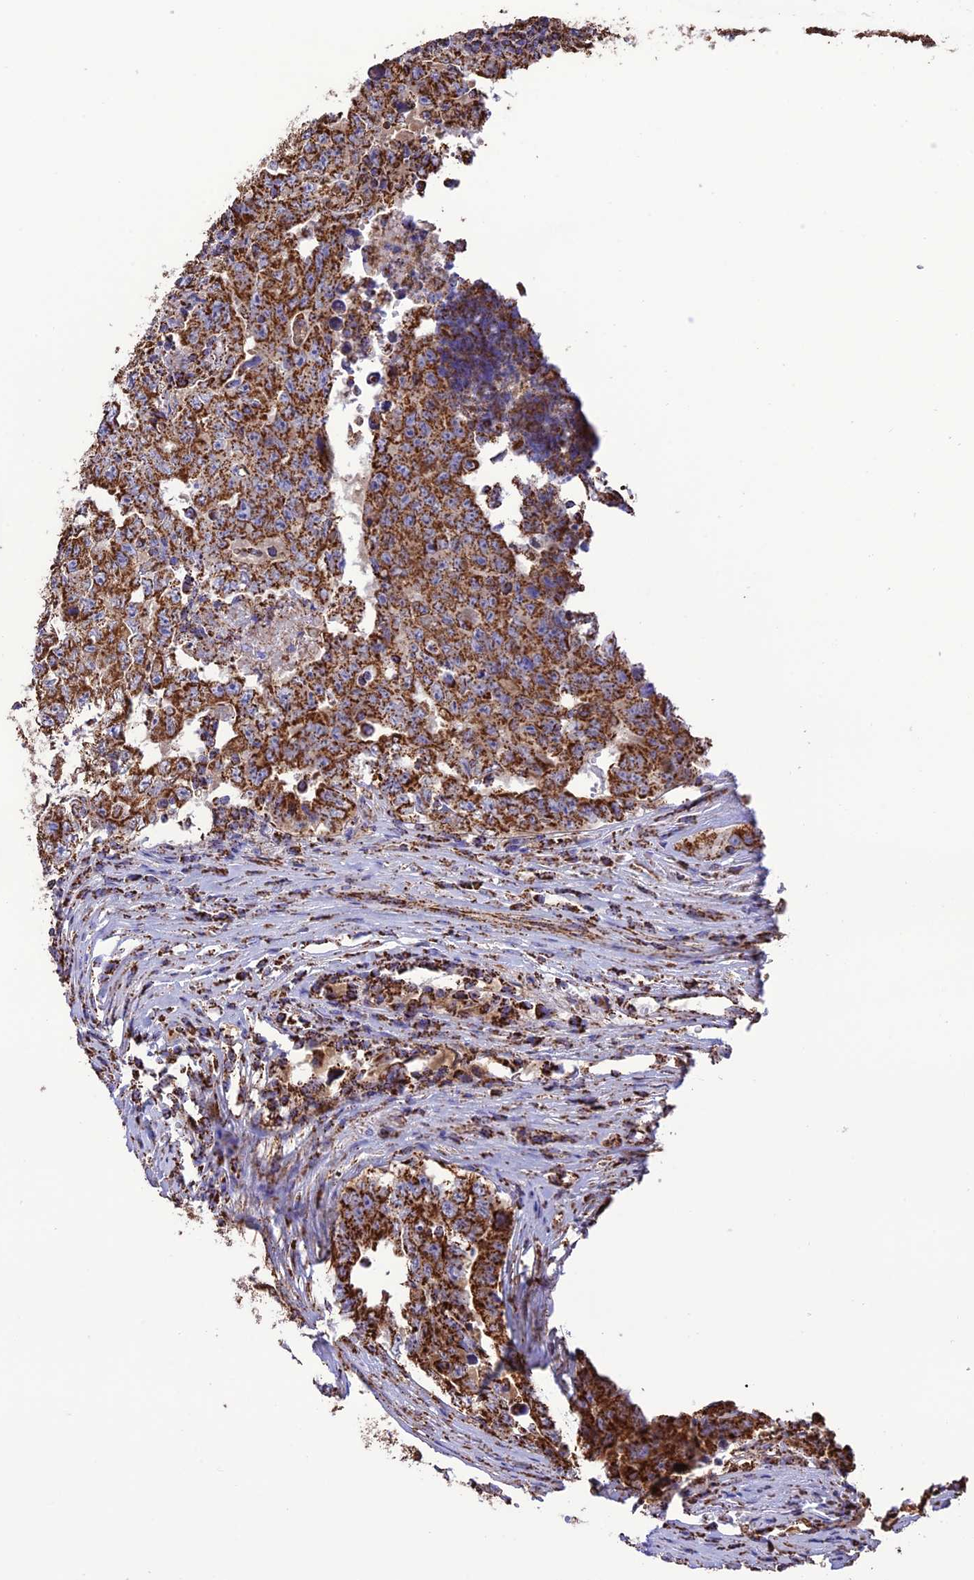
{"staining": {"intensity": "strong", "quantity": ">75%", "location": "cytoplasmic/membranous"}, "tissue": "testis cancer", "cell_type": "Tumor cells", "image_type": "cancer", "snomed": [{"axis": "morphology", "description": "Carcinoma, Embryonal, NOS"}, {"axis": "topography", "description": "Testis"}], "caption": "This is an image of immunohistochemistry (IHC) staining of testis cancer (embryonal carcinoma), which shows strong positivity in the cytoplasmic/membranous of tumor cells.", "gene": "NDUFAF1", "patient": {"sex": "male", "age": 26}}